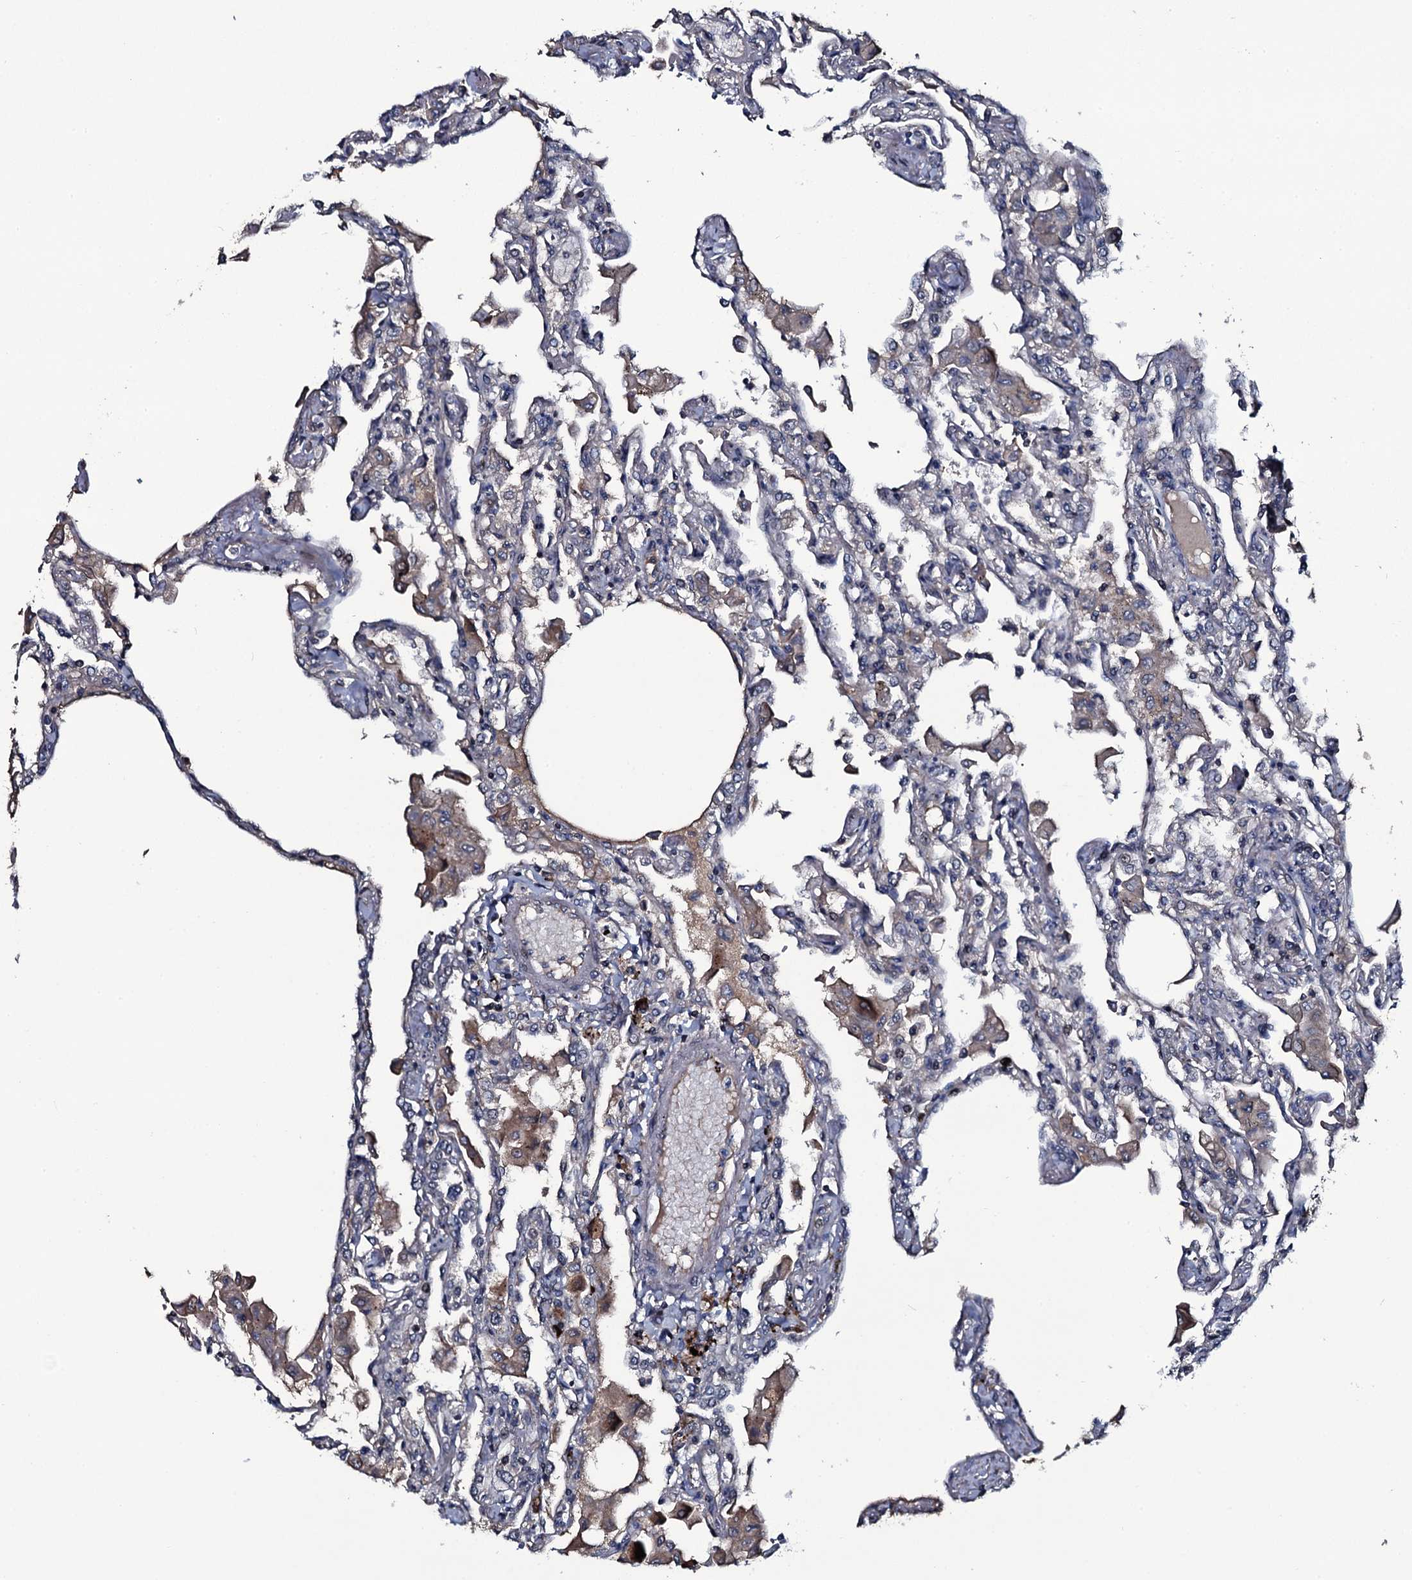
{"staining": {"intensity": "negative", "quantity": "none", "location": "none"}, "tissue": "lung", "cell_type": "Alveolar cells", "image_type": "normal", "snomed": [{"axis": "morphology", "description": "Normal tissue, NOS"}, {"axis": "topography", "description": "Bronchus"}, {"axis": "topography", "description": "Lung"}], "caption": "DAB immunohistochemical staining of benign human lung exhibits no significant positivity in alveolar cells.", "gene": "LYG2", "patient": {"sex": "female", "age": 49}}